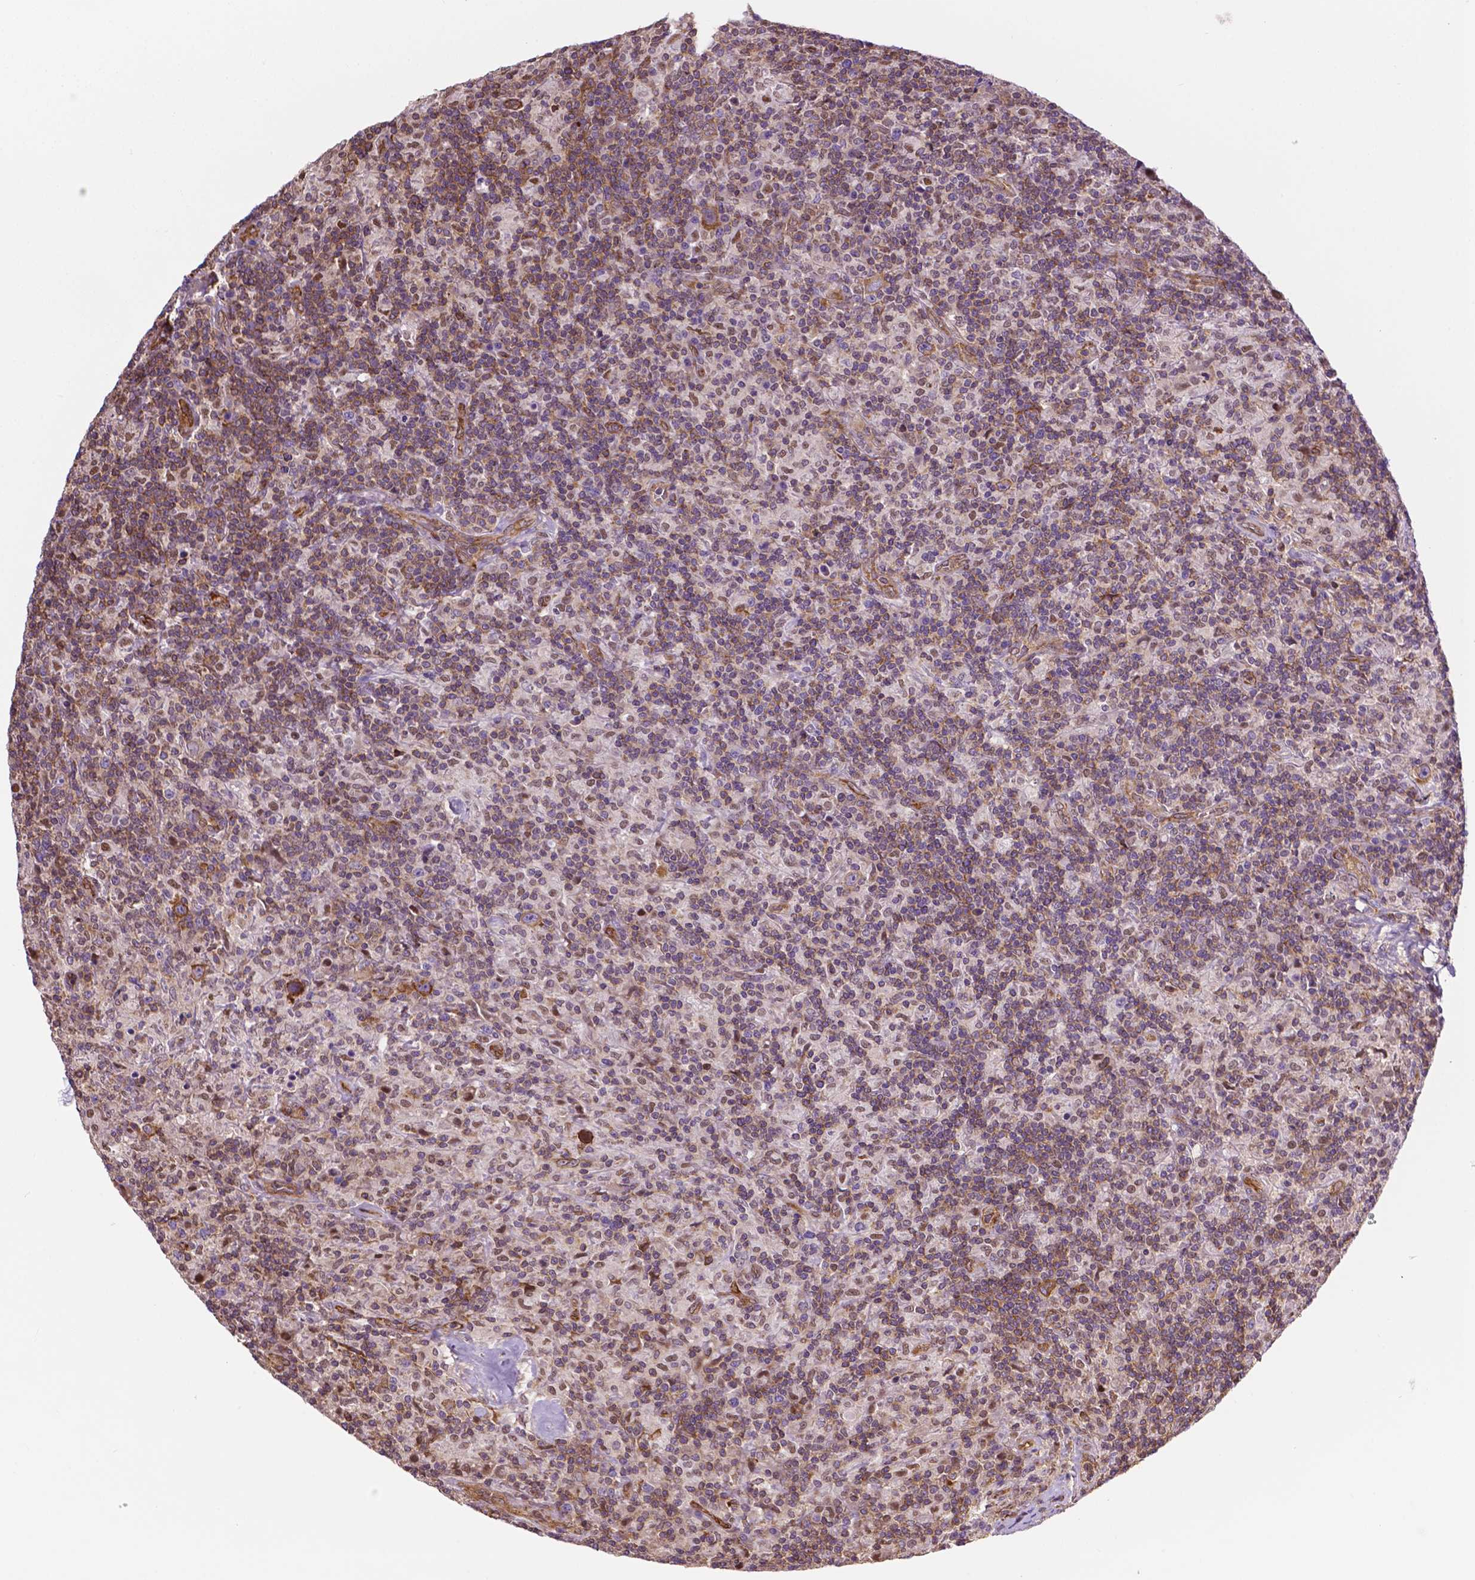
{"staining": {"intensity": "moderate", "quantity": "25%-75%", "location": "cytoplasmic/membranous"}, "tissue": "lymphoma", "cell_type": "Tumor cells", "image_type": "cancer", "snomed": [{"axis": "morphology", "description": "Hodgkin's disease, NOS"}, {"axis": "topography", "description": "Lymph node"}], "caption": "Lymphoma was stained to show a protein in brown. There is medium levels of moderate cytoplasmic/membranous expression in about 25%-75% of tumor cells. (DAB (3,3'-diaminobenzidine) IHC, brown staining for protein, blue staining for nuclei).", "gene": "DCN", "patient": {"sex": "male", "age": 70}}